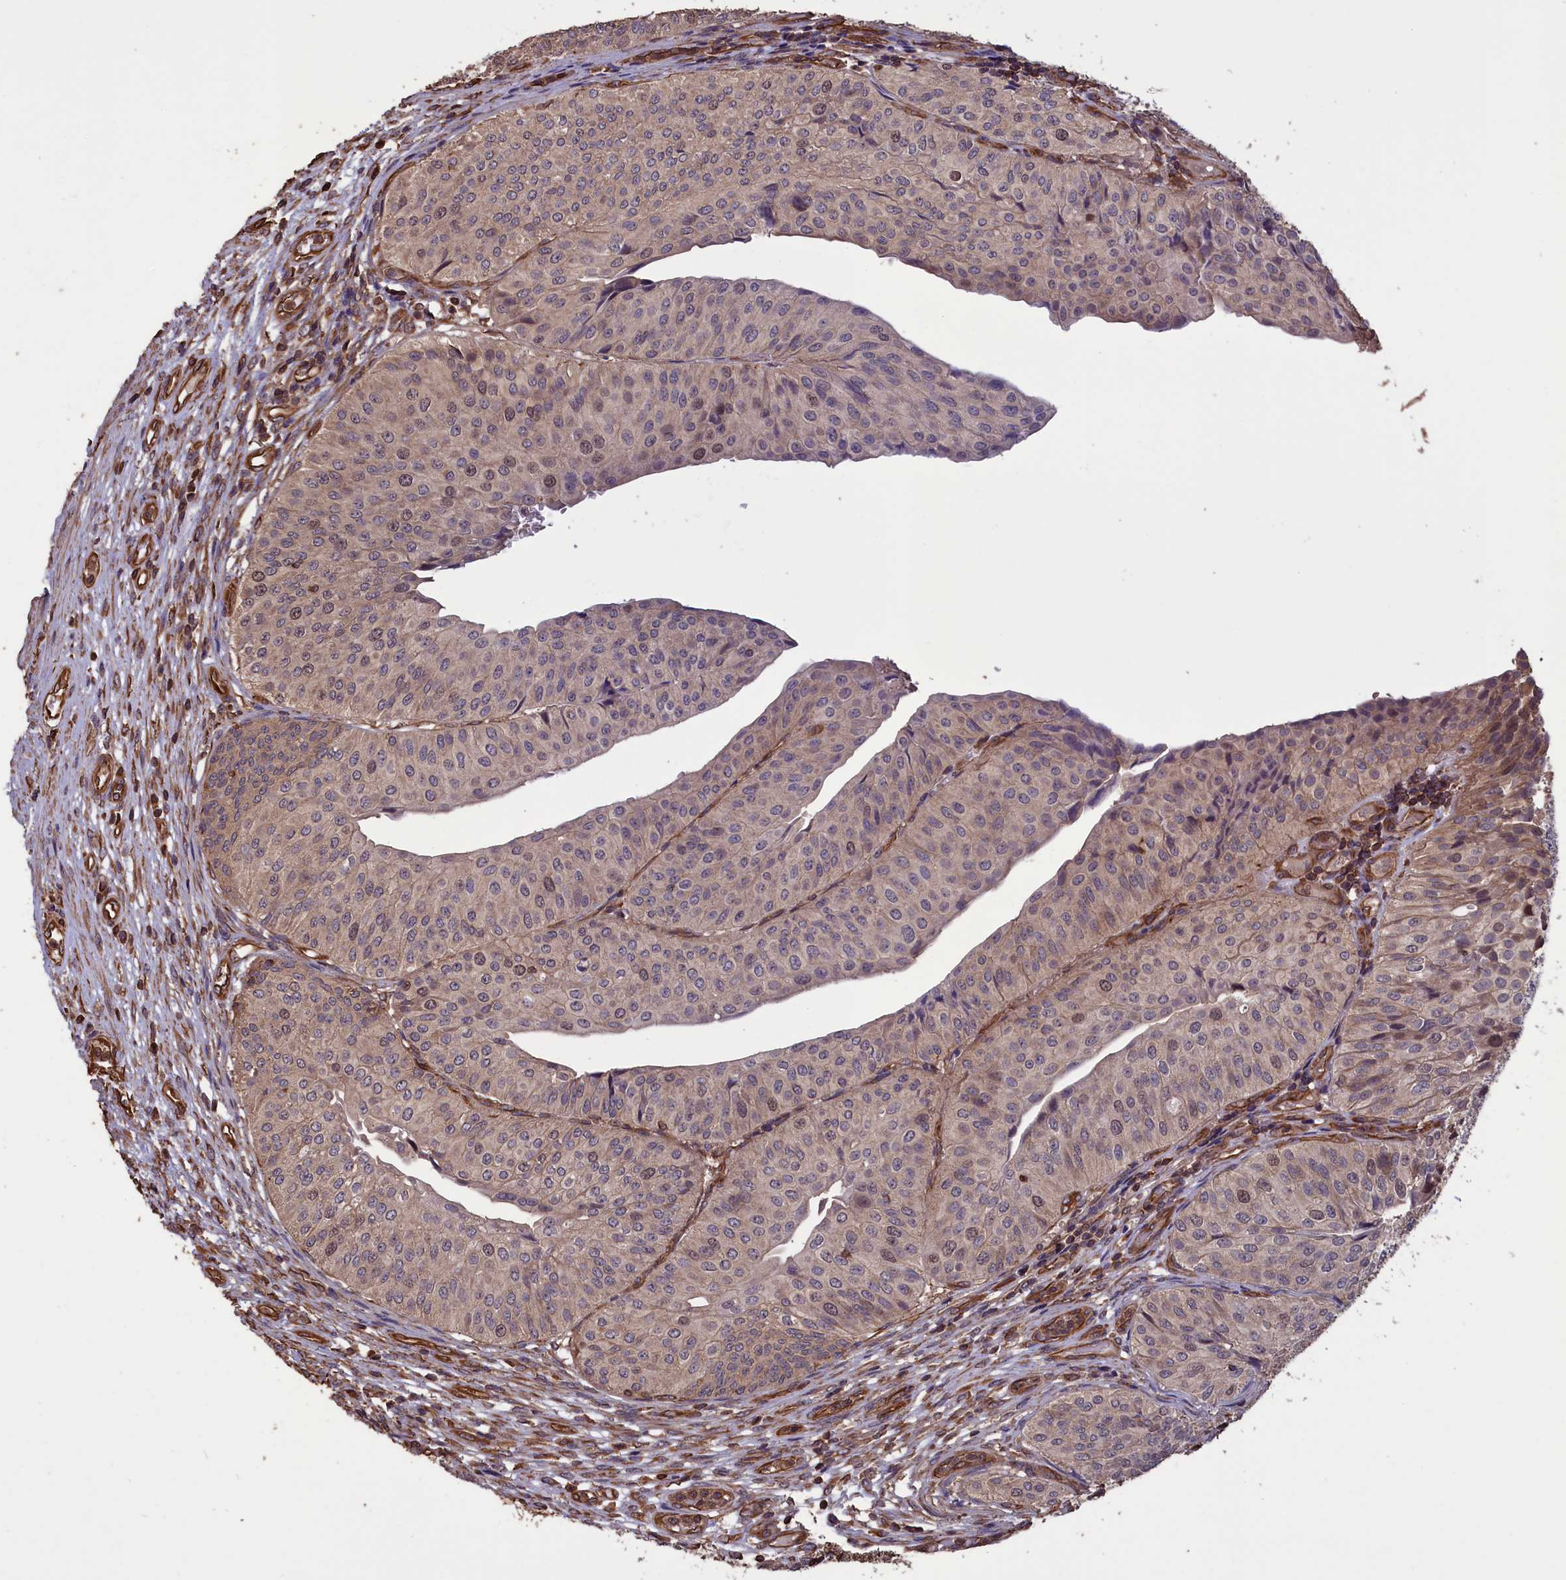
{"staining": {"intensity": "weak", "quantity": "<25%", "location": "cytoplasmic/membranous,nuclear"}, "tissue": "urothelial cancer", "cell_type": "Tumor cells", "image_type": "cancer", "snomed": [{"axis": "morphology", "description": "Urothelial carcinoma, Low grade"}, {"axis": "topography", "description": "Urinary bladder"}], "caption": "Immunohistochemical staining of low-grade urothelial carcinoma shows no significant positivity in tumor cells.", "gene": "DAPK3", "patient": {"sex": "male", "age": 67}}